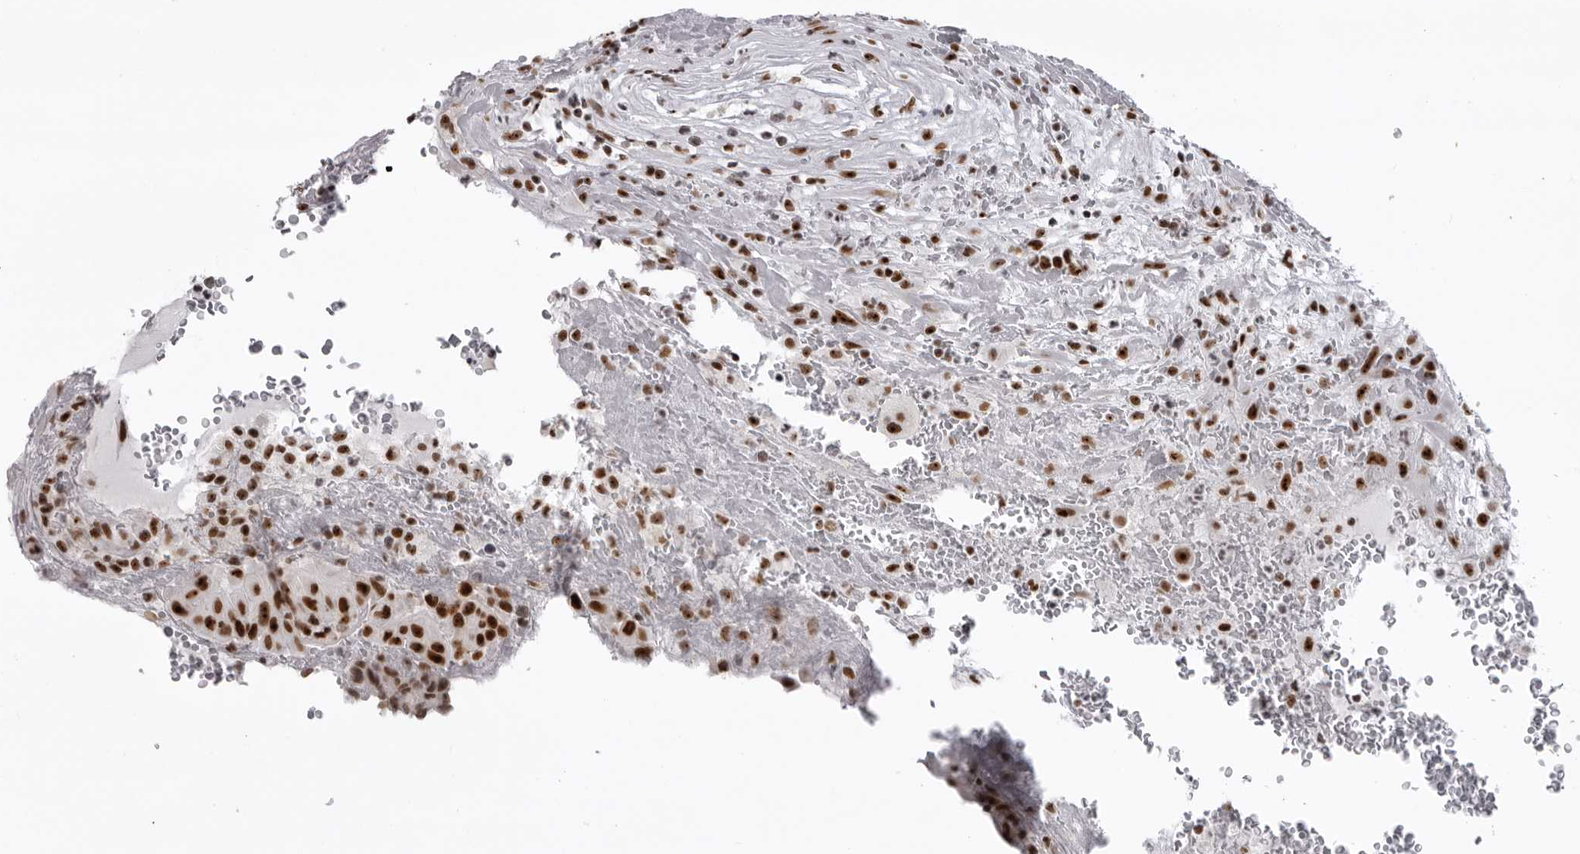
{"staining": {"intensity": "strong", "quantity": ">75%", "location": "nuclear"}, "tissue": "thyroid cancer", "cell_type": "Tumor cells", "image_type": "cancer", "snomed": [{"axis": "morphology", "description": "Papillary adenocarcinoma, NOS"}, {"axis": "topography", "description": "Thyroid gland"}], "caption": "Papillary adenocarcinoma (thyroid) was stained to show a protein in brown. There is high levels of strong nuclear staining in about >75% of tumor cells. (DAB = brown stain, brightfield microscopy at high magnification).", "gene": "DHX9", "patient": {"sex": "male", "age": 77}}